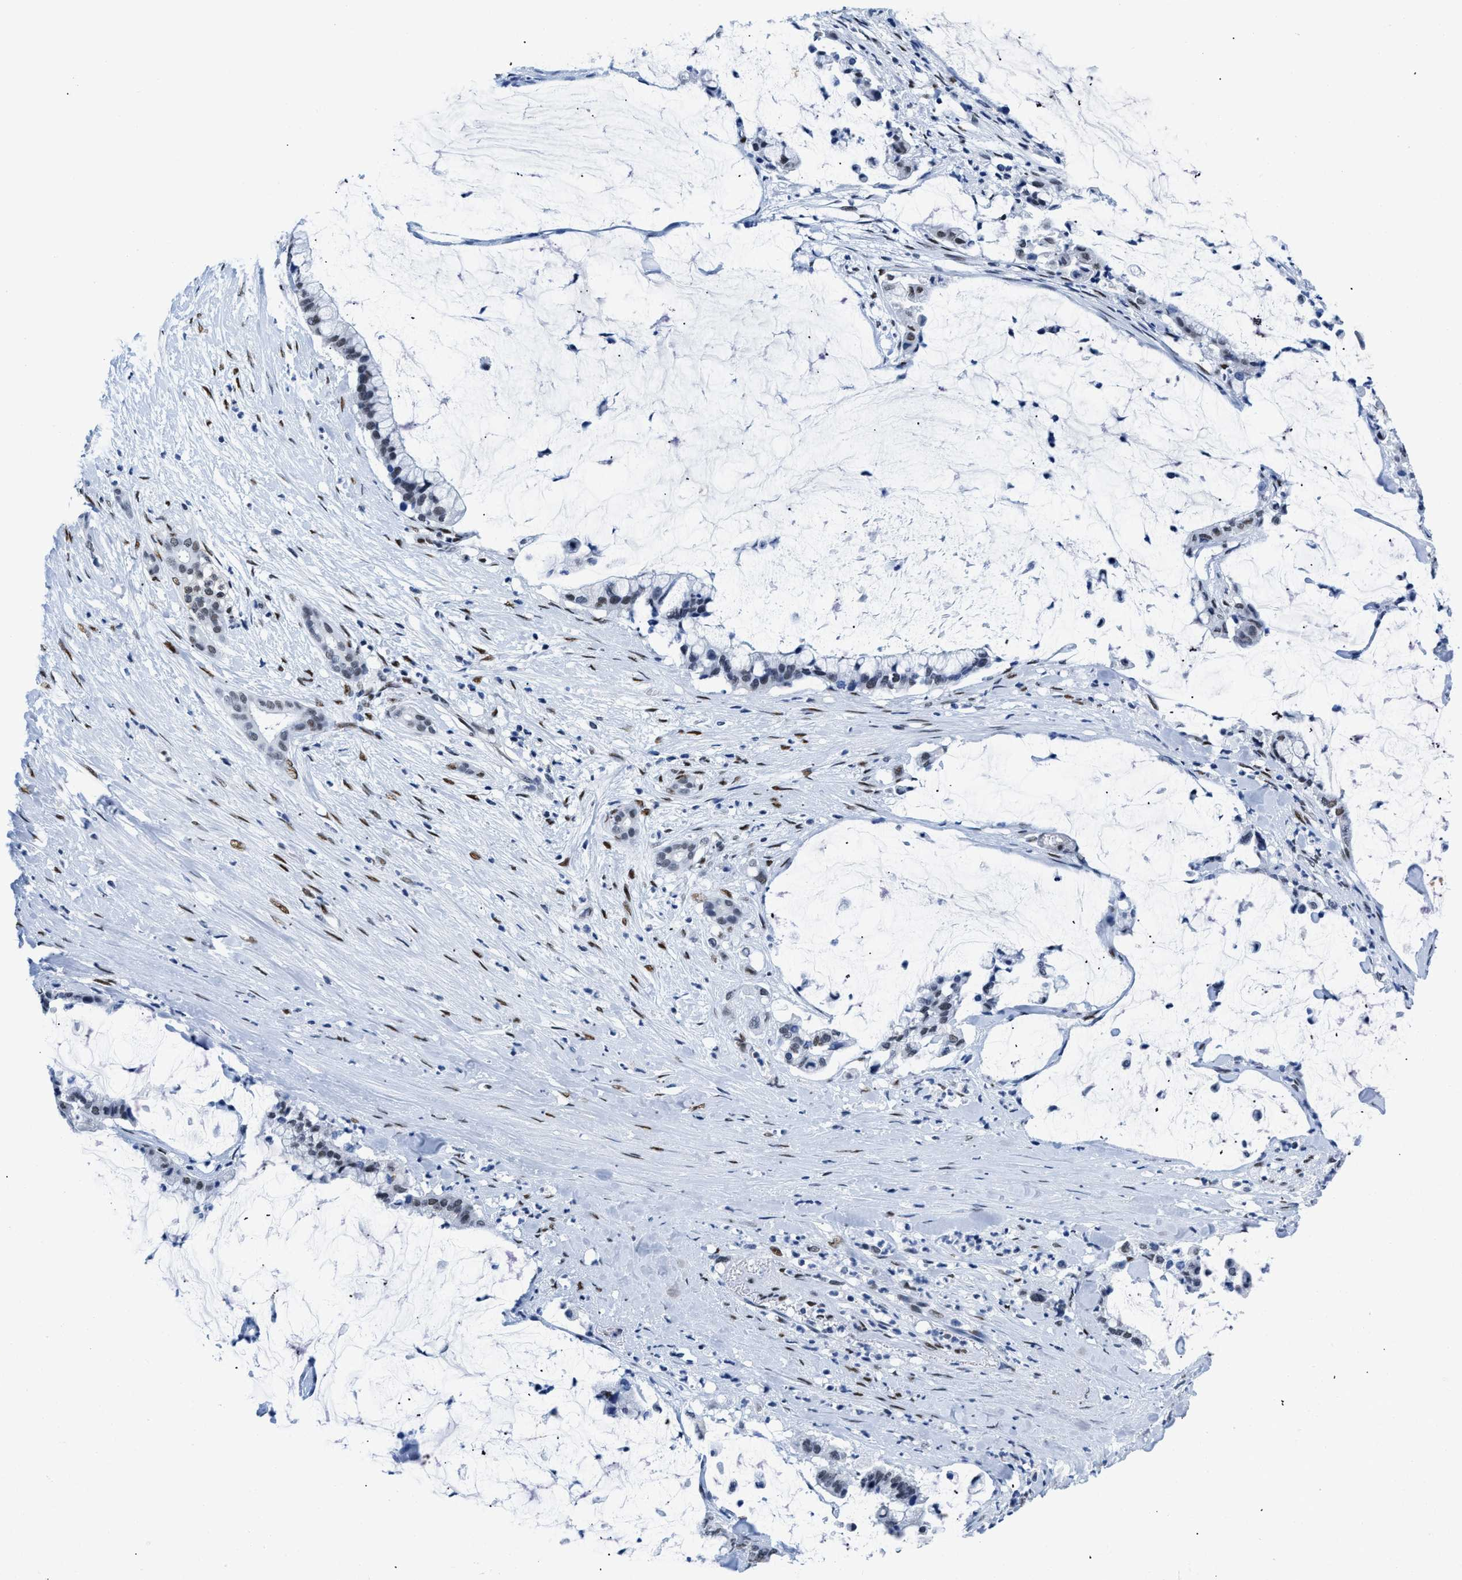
{"staining": {"intensity": "moderate", "quantity": "<25%", "location": "nuclear"}, "tissue": "pancreatic cancer", "cell_type": "Tumor cells", "image_type": "cancer", "snomed": [{"axis": "morphology", "description": "Adenocarcinoma, NOS"}, {"axis": "topography", "description": "Pancreas"}], "caption": "High-magnification brightfield microscopy of pancreatic cancer (adenocarcinoma) stained with DAB (brown) and counterstained with hematoxylin (blue). tumor cells exhibit moderate nuclear positivity is seen in about<25% of cells.", "gene": "CTBP1", "patient": {"sex": "male", "age": 41}}